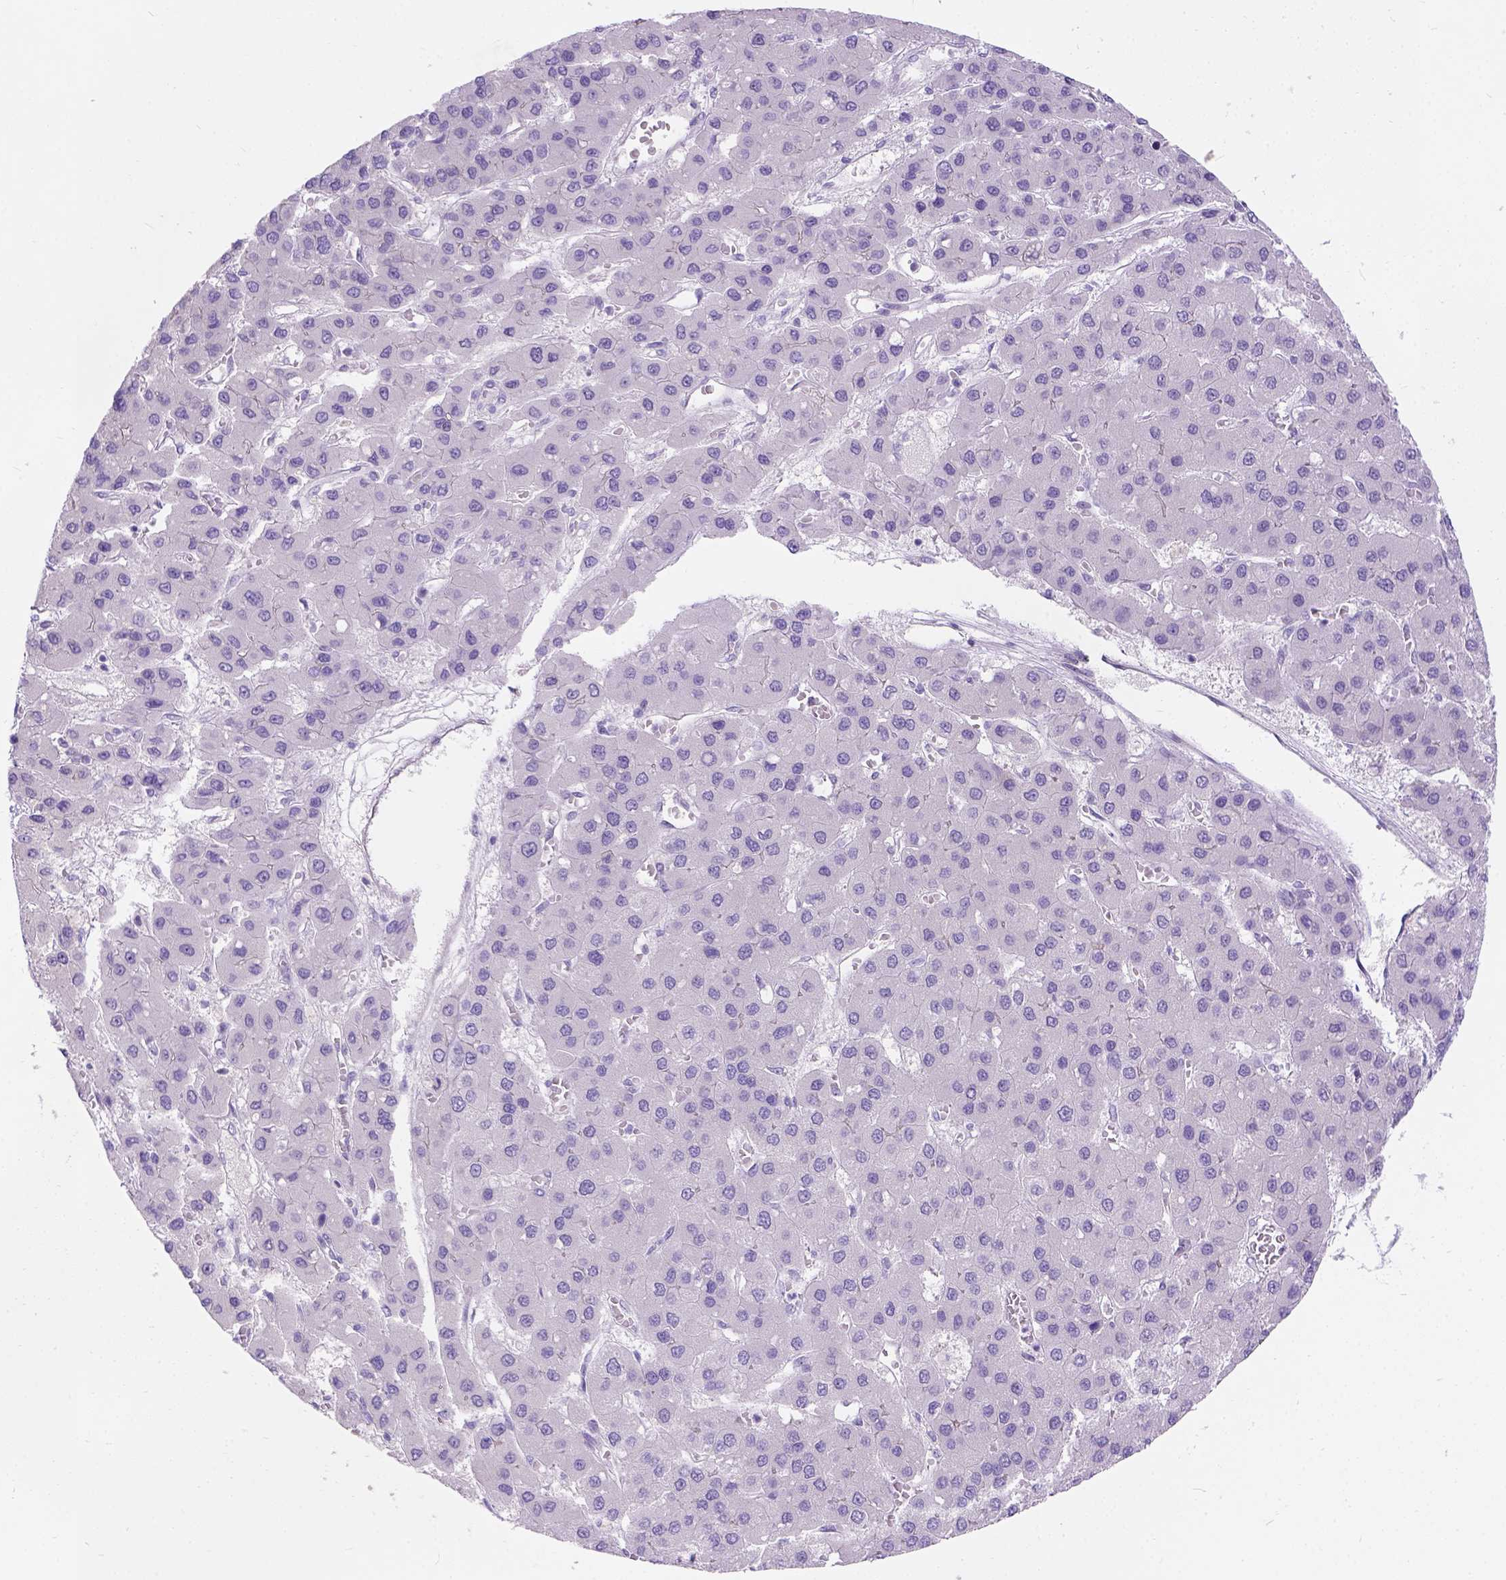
{"staining": {"intensity": "negative", "quantity": "none", "location": "none"}, "tissue": "liver cancer", "cell_type": "Tumor cells", "image_type": "cancer", "snomed": [{"axis": "morphology", "description": "Carcinoma, Hepatocellular, NOS"}, {"axis": "topography", "description": "Liver"}], "caption": "The image displays no staining of tumor cells in liver hepatocellular carcinoma.", "gene": "C20orf144", "patient": {"sex": "female", "age": 41}}